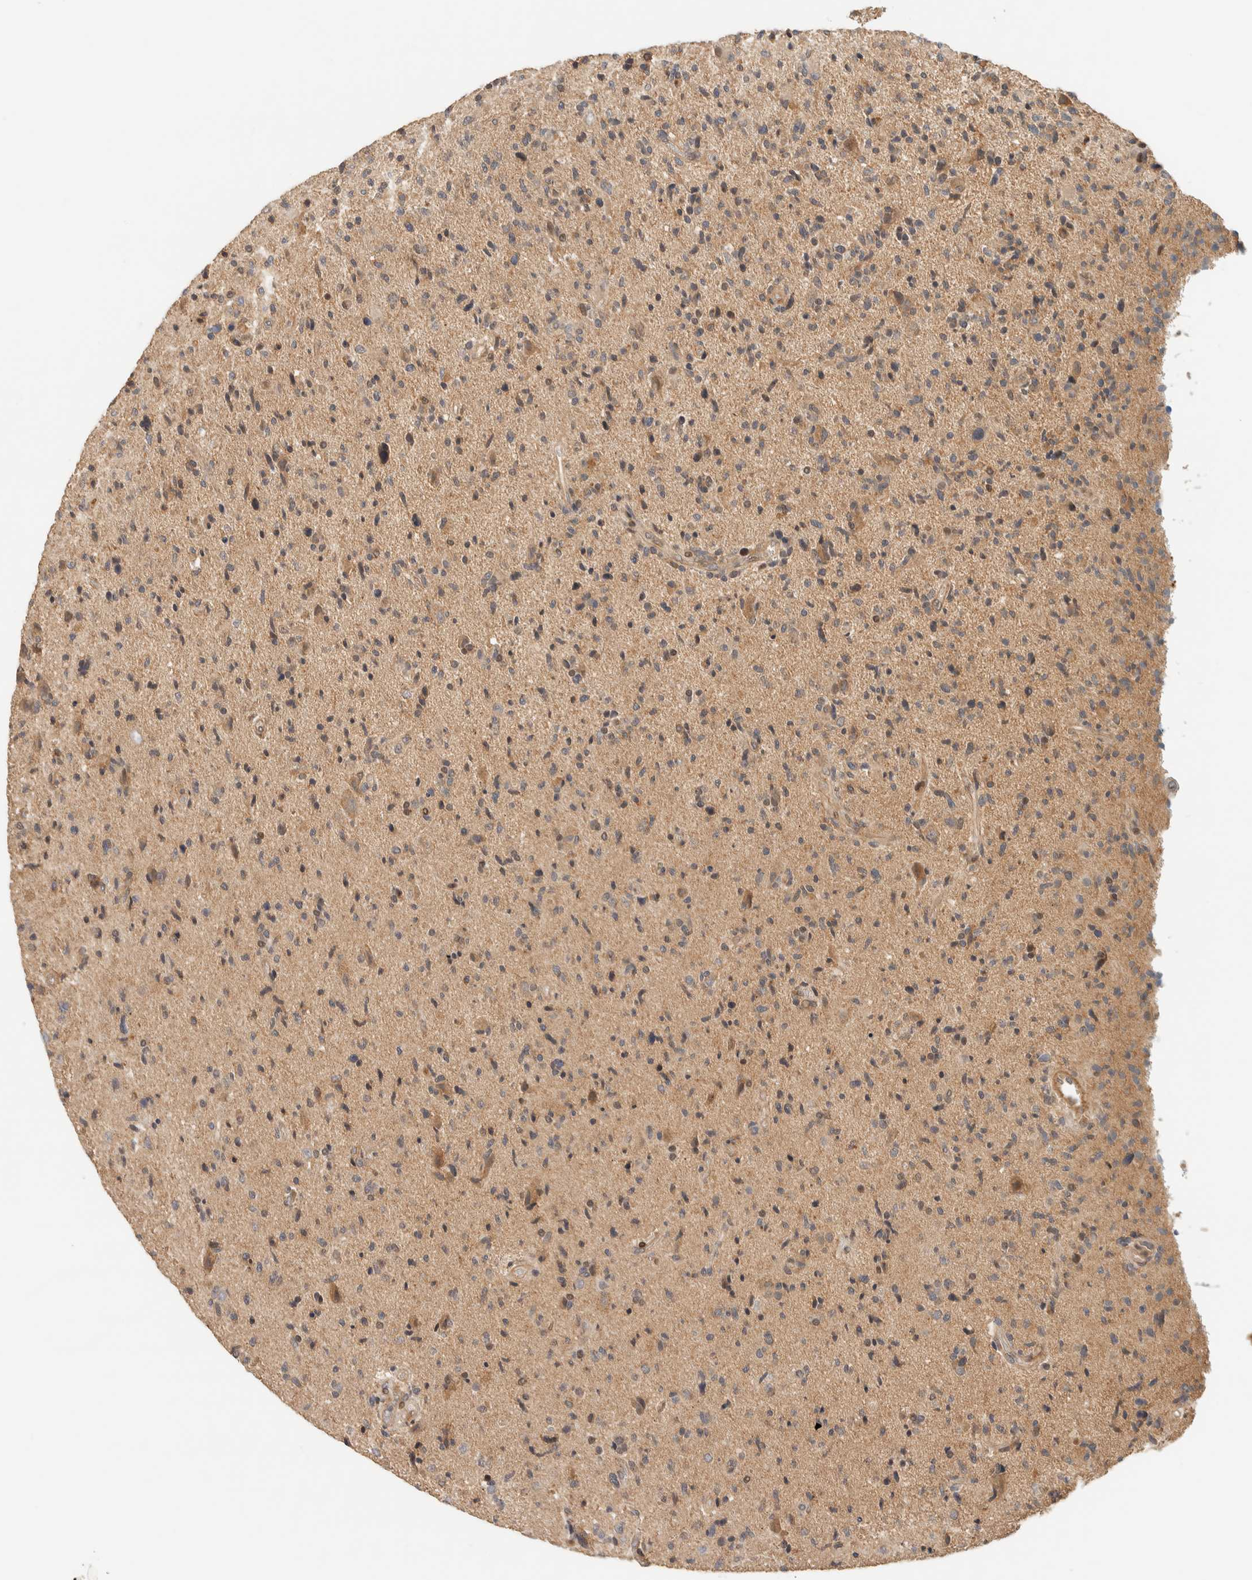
{"staining": {"intensity": "weak", "quantity": ">75%", "location": "cytoplasmic/membranous"}, "tissue": "glioma", "cell_type": "Tumor cells", "image_type": "cancer", "snomed": [{"axis": "morphology", "description": "Glioma, malignant, High grade"}, {"axis": "topography", "description": "Brain"}], "caption": "High-magnification brightfield microscopy of glioma stained with DAB (3,3'-diaminobenzidine) (brown) and counterstained with hematoxylin (blue). tumor cells exhibit weak cytoplasmic/membranous staining is identified in approximately>75% of cells.", "gene": "ARFGEF1", "patient": {"sex": "male", "age": 72}}